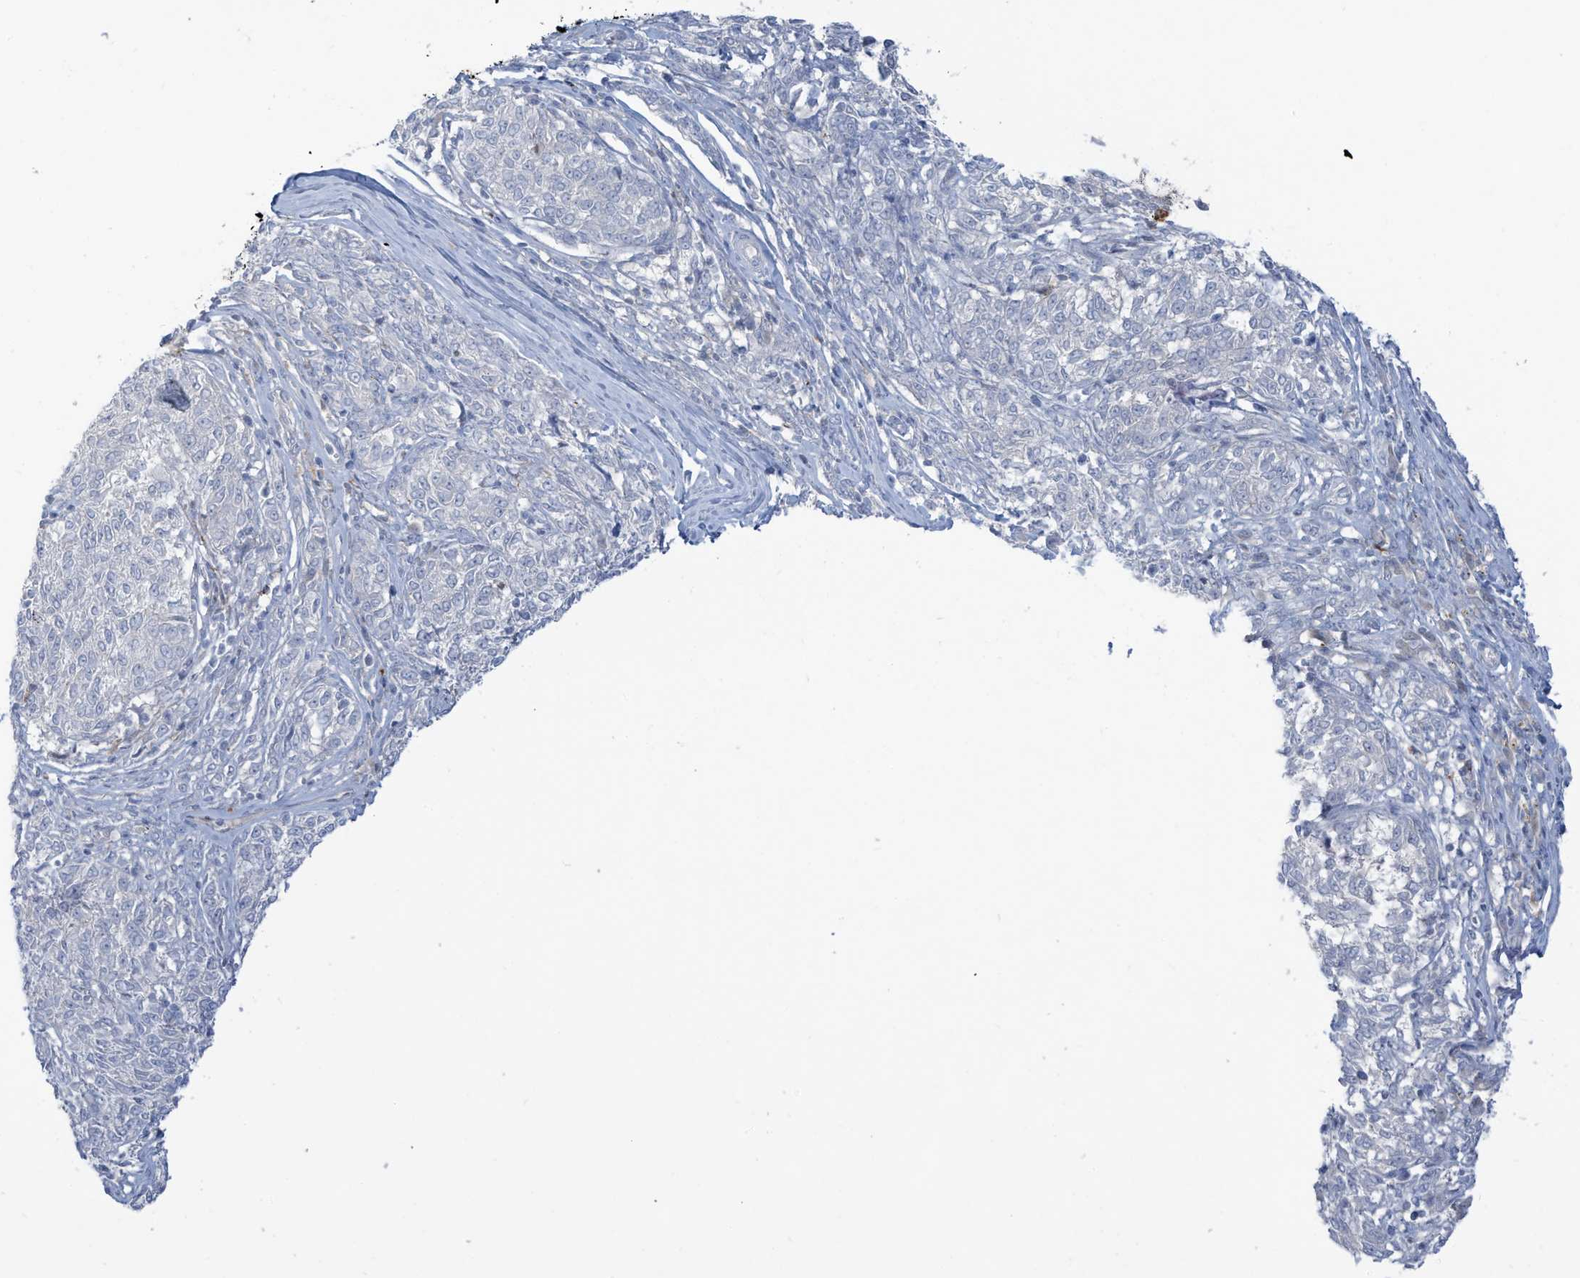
{"staining": {"intensity": "negative", "quantity": "none", "location": "none"}, "tissue": "melanoma", "cell_type": "Tumor cells", "image_type": "cancer", "snomed": [{"axis": "morphology", "description": "Malignant melanoma, NOS"}, {"axis": "topography", "description": "Skin"}], "caption": "High magnification brightfield microscopy of melanoma stained with DAB (brown) and counterstained with hematoxylin (blue): tumor cells show no significant positivity.", "gene": "NOTO", "patient": {"sex": "female", "age": 72}}